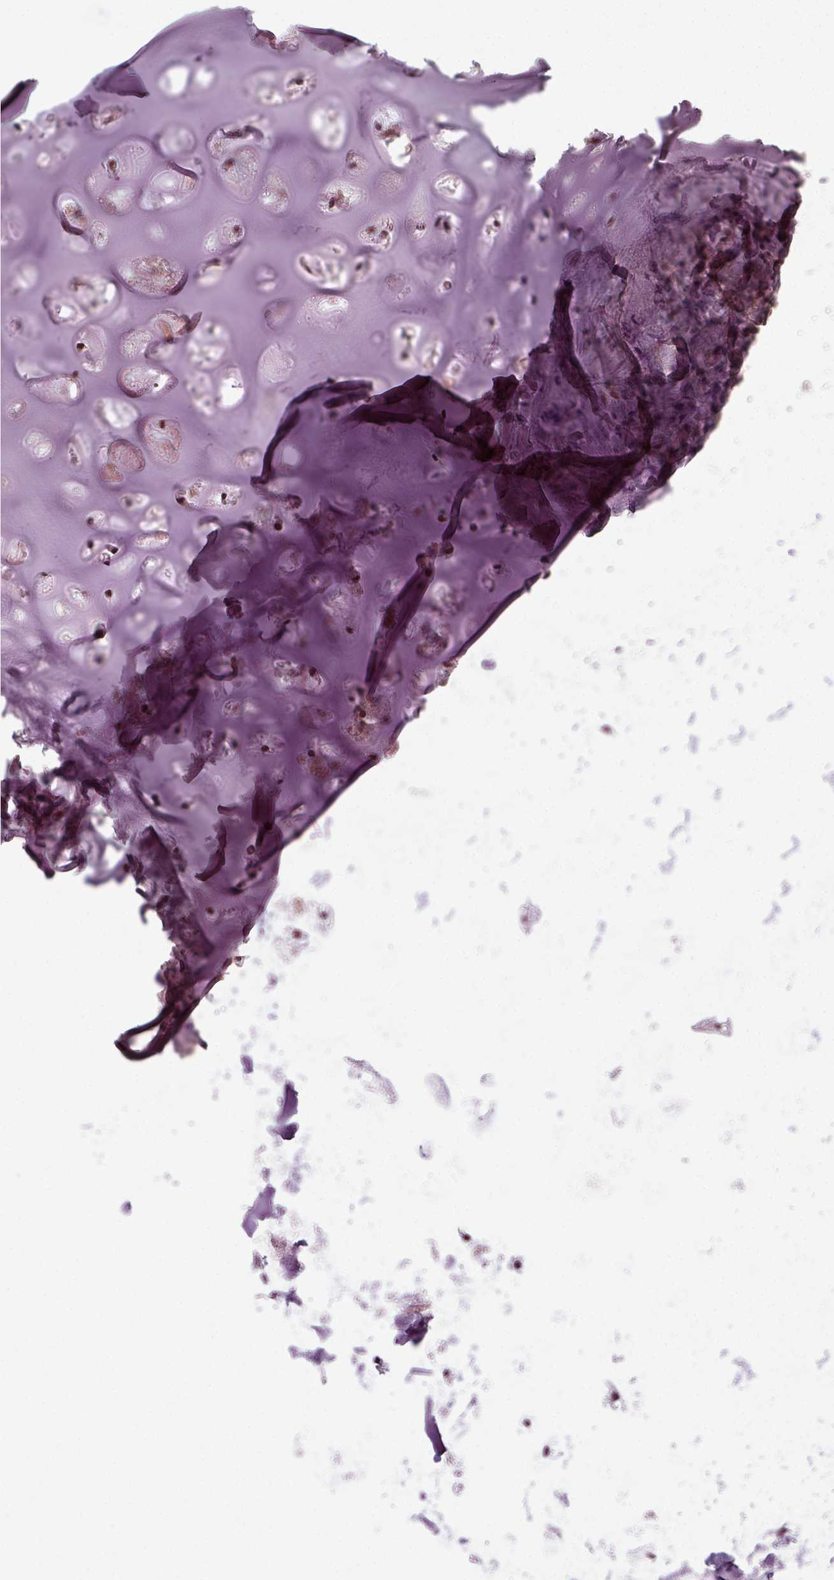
{"staining": {"intensity": "strong", "quantity": "<25%", "location": "nuclear"}, "tissue": "soft tissue", "cell_type": "Chondrocytes", "image_type": "normal", "snomed": [{"axis": "morphology", "description": "Normal tissue, NOS"}, {"axis": "topography", "description": "Cartilage tissue"}], "caption": "Immunohistochemistry (IHC) micrograph of normal human soft tissue stained for a protein (brown), which demonstrates medium levels of strong nuclear staining in approximately <25% of chondrocytes.", "gene": "RCOR3", "patient": {"sex": "male", "age": 62}}